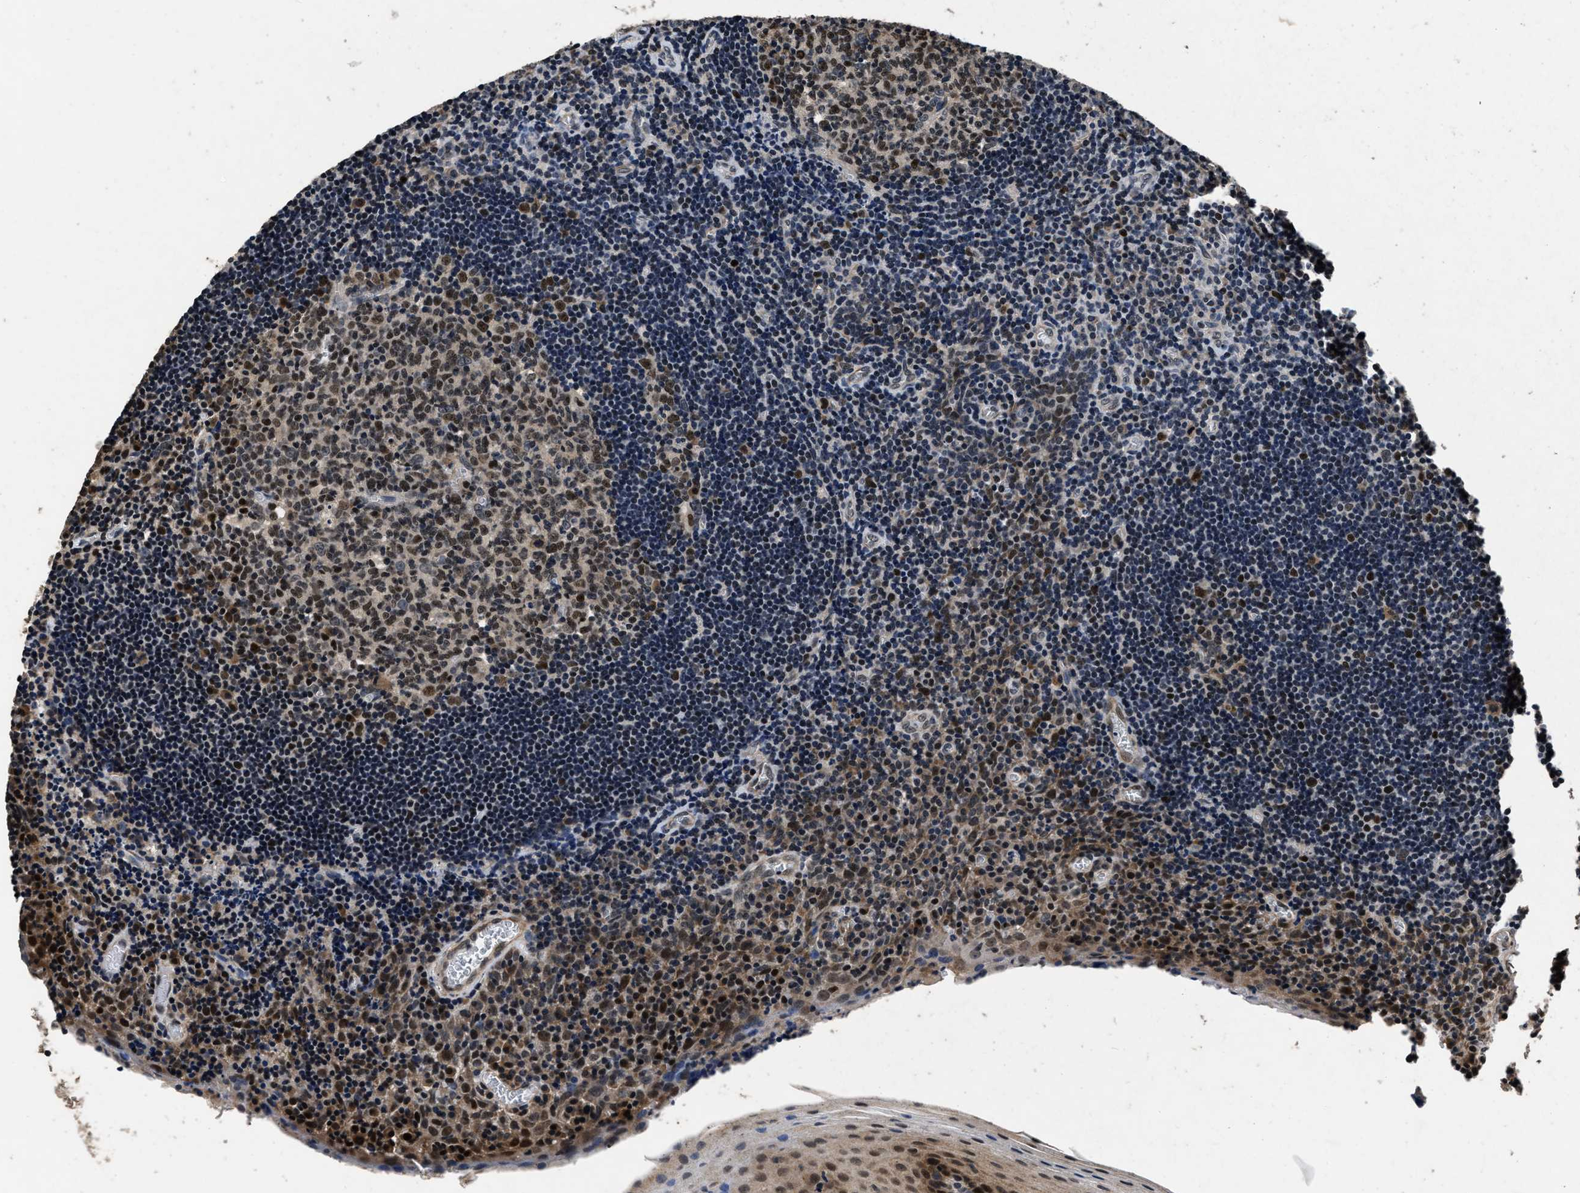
{"staining": {"intensity": "strong", "quantity": ">75%", "location": "nuclear"}, "tissue": "tonsil", "cell_type": "Germinal center cells", "image_type": "normal", "snomed": [{"axis": "morphology", "description": "Normal tissue, NOS"}, {"axis": "morphology", "description": "Inflammation, NOS"}, {"axis": "topography", "description": "Tonsil"}], "caption": "This is an image of immunohistochemistry (IHC) staining of benign tonsil, which shows strong expression in the nuclear of germinal center cells.", "gene": "CSTF1", "patient": {"sex": "female", "age": 31}}